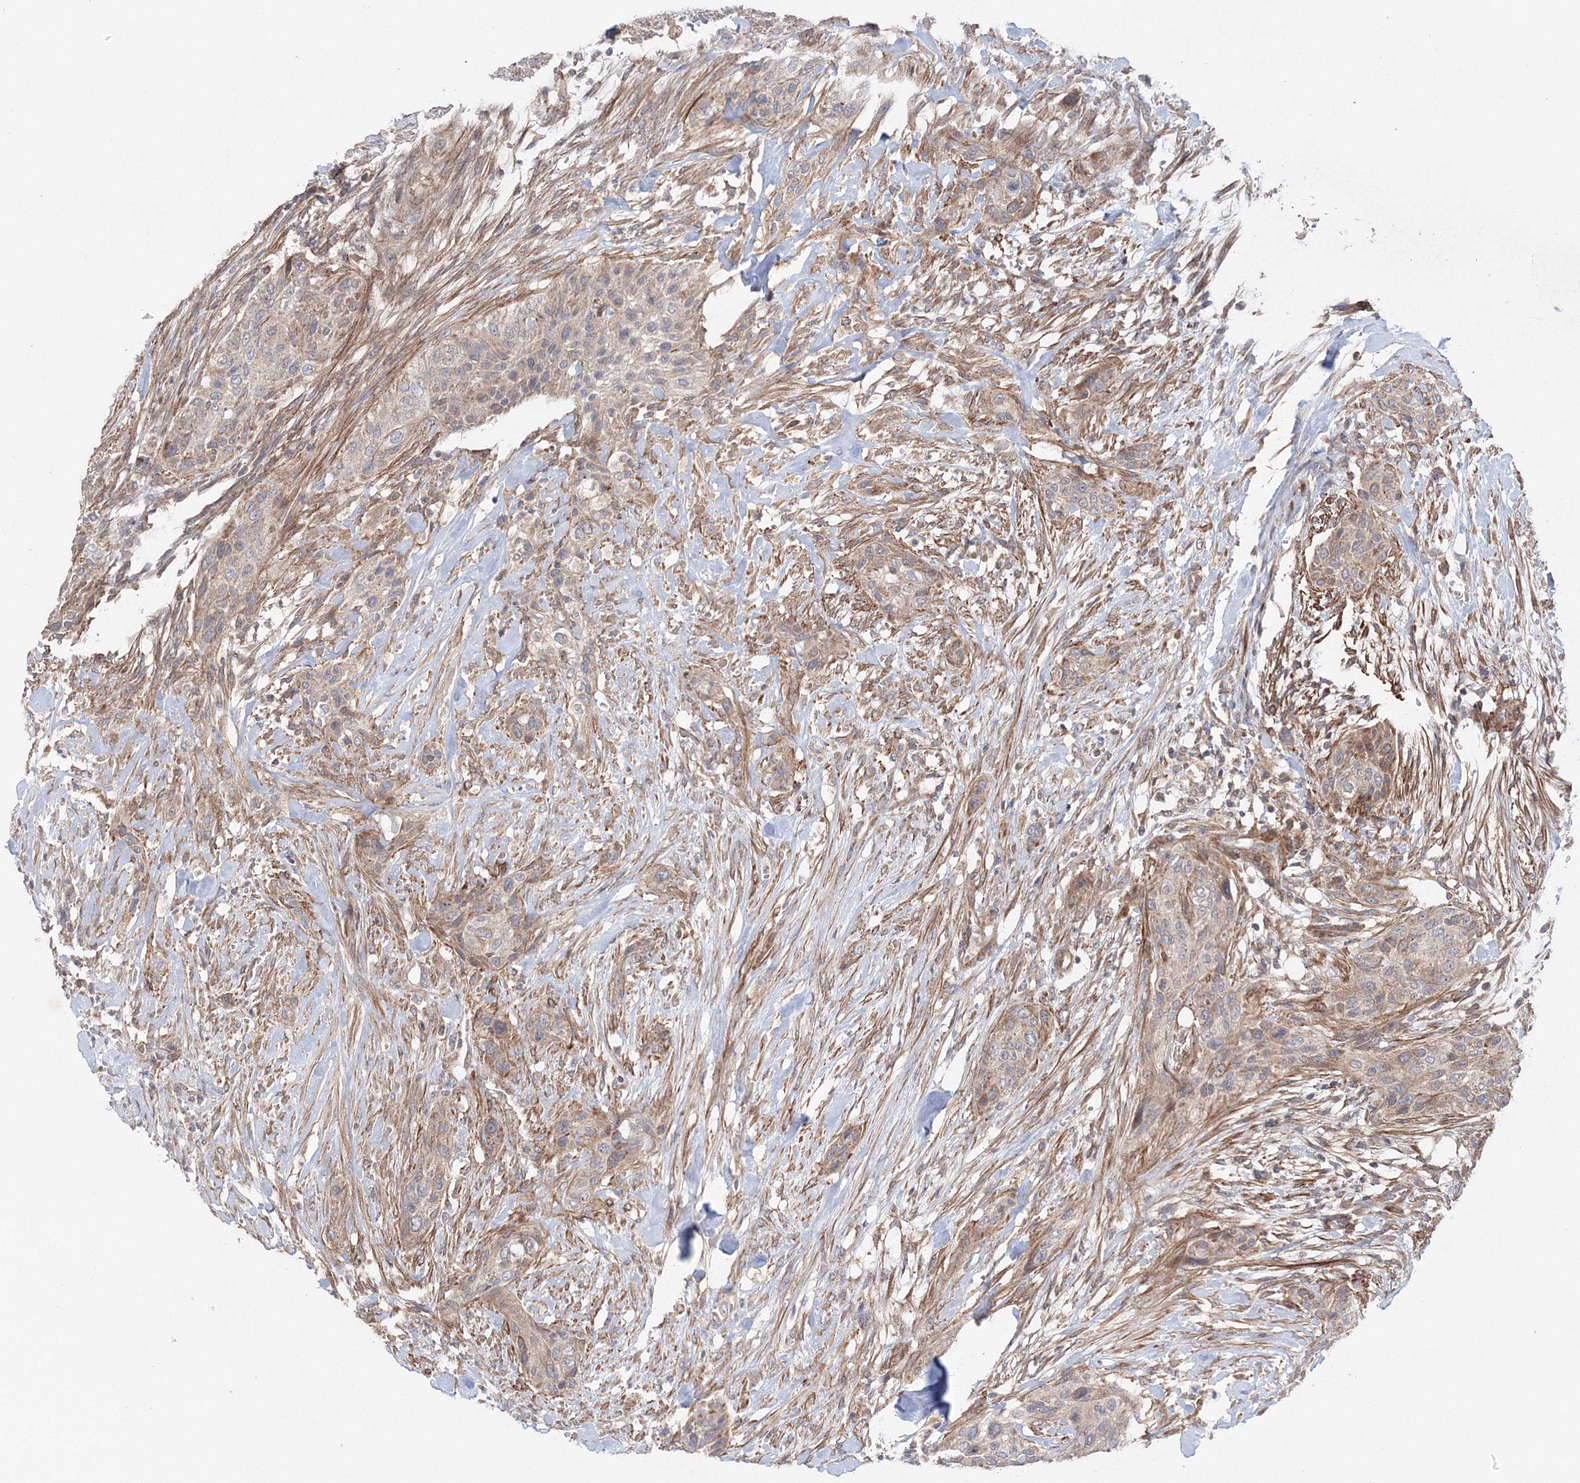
{"staining": {"intensity": "weak", "quantity": "25%-75%", "location": "cytoplasmic/membranous"}, "tissue": "urothelial cancer", "cell_type": "Tumor cells", "image_type": "cancer", "snomed": [{"axis": "morphology", "description": "Urothelial carcinoma, High grade"}, {"axis": "topography", "description": "Urinary bladder"}], "caption": "Weak cytoplasmic/membranous protein expression is appreciated in approximately 25%-75% of tumor cells in urothelial cancer.", "gene": "NOA1", "patient": {"sex": "male", "age": 35}}